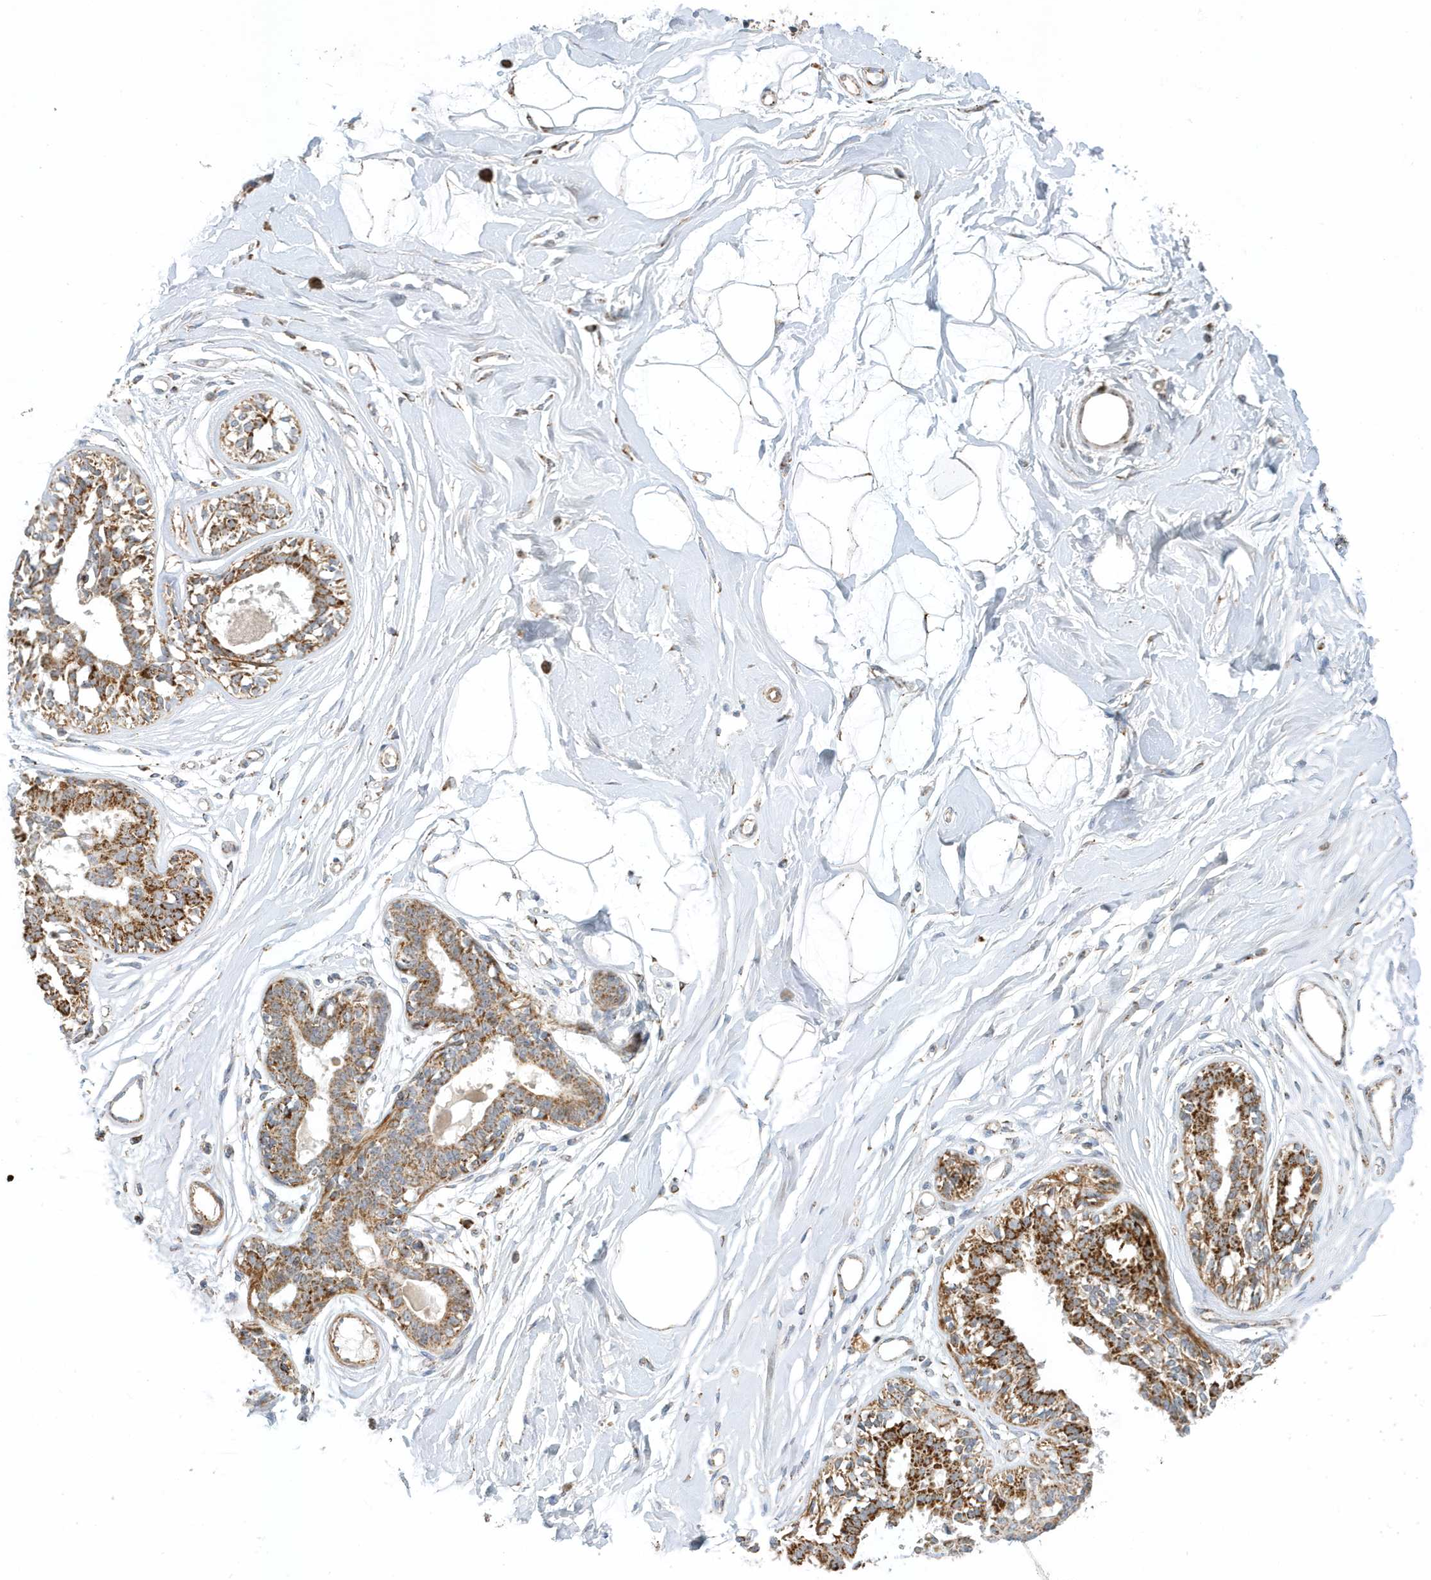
{"staining": {"intensity": "moderate", "quantity": ">75%", "location": "cytoplasmic/membranous"}, "tissue": "breast", "cell_type": "Adipocytes", "image_type": "normal", "snomed": [{"axis": "morphology", "description": "Normal tissue, NOS"}, {"axis": "topography", "description": "Breast"}], "caption": "Immunohistochemistry image of unremarkable breast stained for a protein (brown), which displays medium levels of moderate cytoplasmic/membranous staining in about >75% of adipocytes.", "gene": "MAN1A1", "patient": {"sex": "female", "age": 45}}